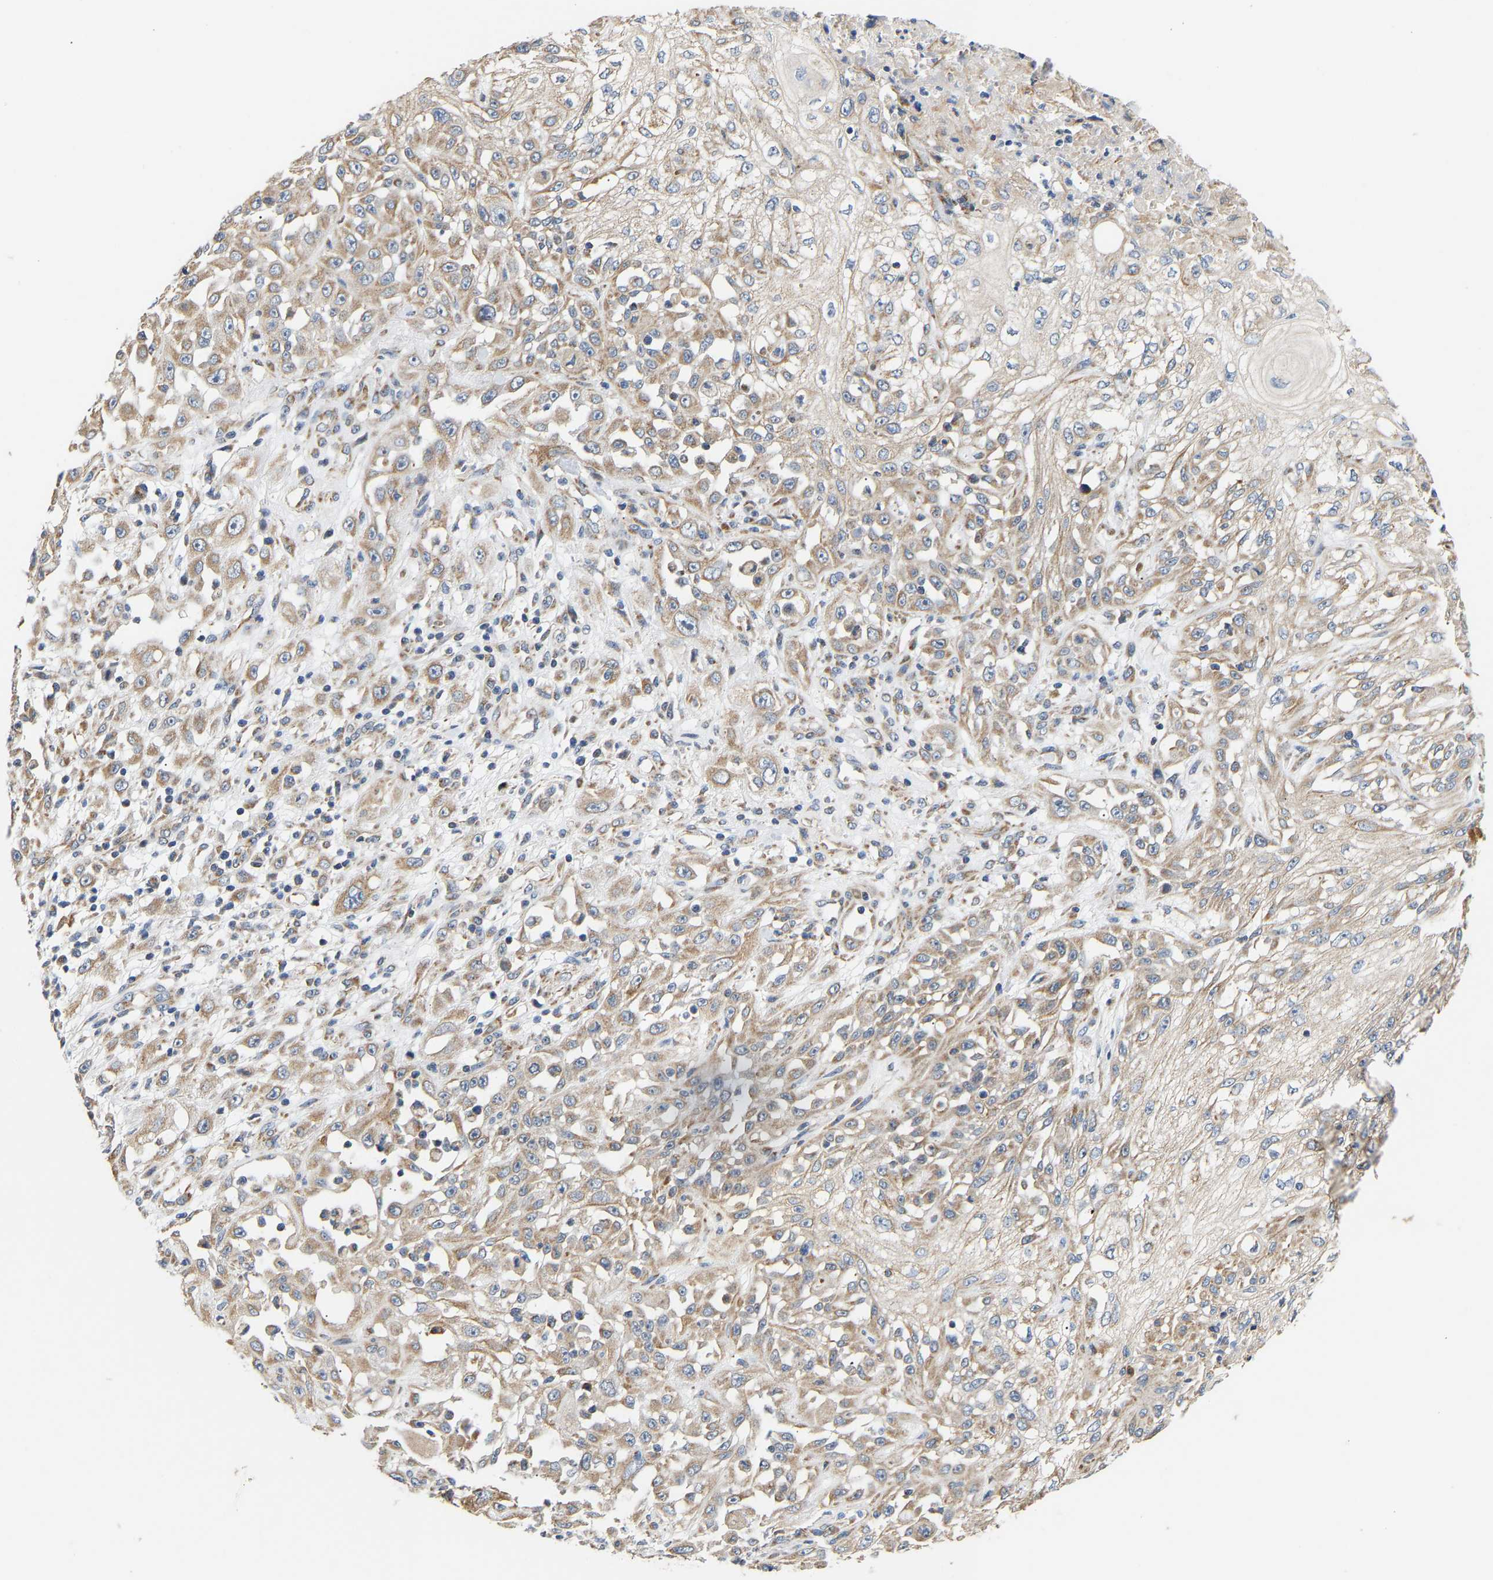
{"staining": {"intensity": "moderate", "quantity": "25%-75%", "location": "cytoplasmic/membranous"}, "tissue": "skin cancer", "cell_type": "Tumor cells", "image_type": "cancer", "snomed": [{"axis": "morphology", "description": "Squamous cell carcinoma, NOS"}, {"axis": "morphology", "description": "Squamous cell carcinoma, metastatic, NOS"}, {"axis": "topography", "description": "Skin"}, {"axis": "topography", "description": "Lymph node"}], "caption": "Tumor cells show moderate cytoplasmic/membranous staining in approximately 25%-75% of cells in skin cancer (squamous cell carcinoma). (DAB = brown stain, brightfield microscopy at high magnification).", "gene": "TMEM168", "patient": {"sex": "male", "age": 75}}